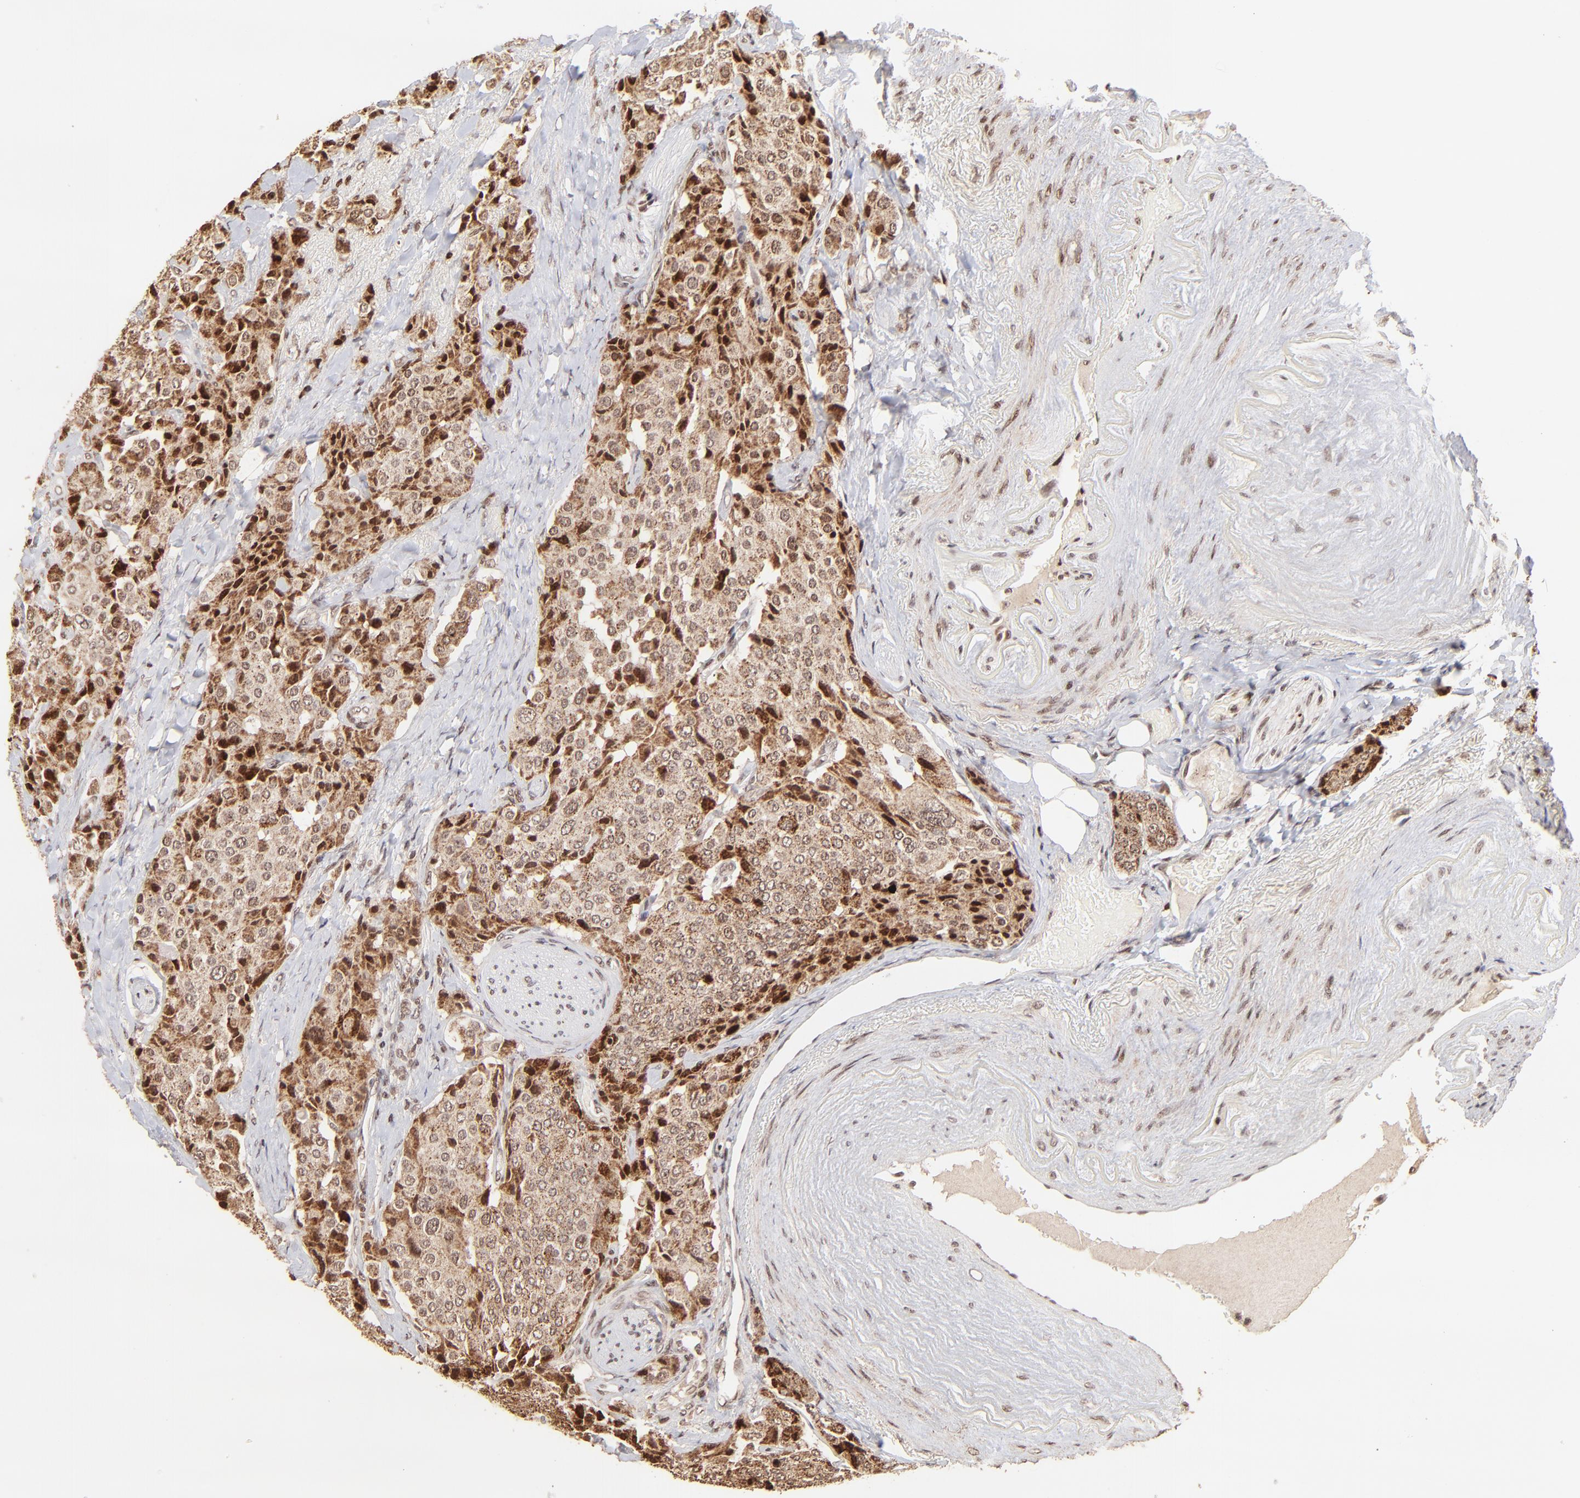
{"staining": {"intensity": "strong", "quantity": ">75%", "location": "cytoplasmic/membranous"}, "tissue": "carcinoid", "cell_type": "Tumor cells", "image_type": "cancer", "snomed": [{"axis": "morphology", "description": "Carcinoid, malignant, NOS"}, {"axis": "topography", "description": "Colon"}], "caption": "Human carcinoid stained for a protein (brown) displays strong cytoplasmic/membranous positive expression in about >75% of tumor cells.", "gene": "MED15", "patient": {"sex": "female", "age": 61}}